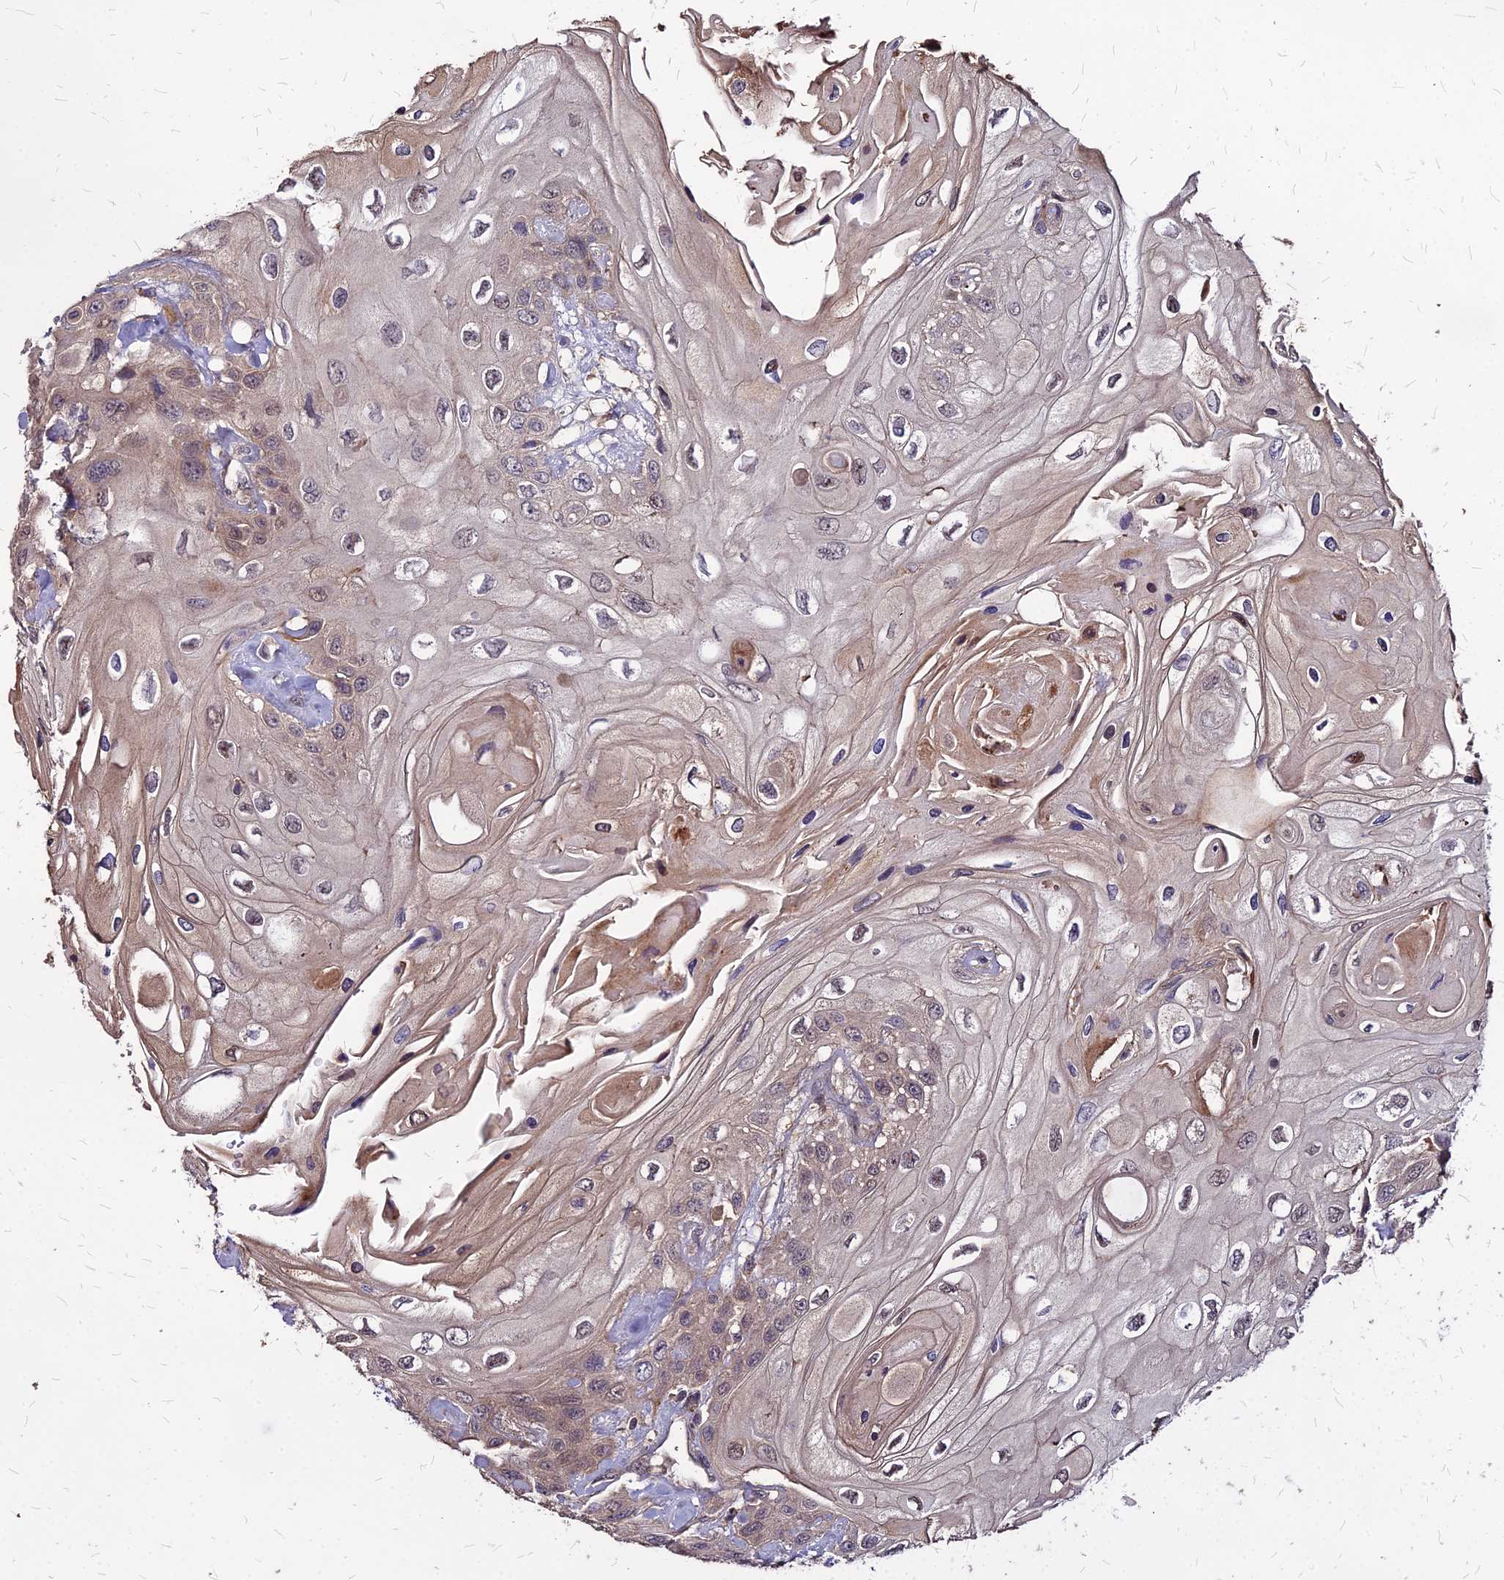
{"staining": {"intensity": "weak", "quantity": "25%-75%", "location": "cytoplasmic/membranous"}, "tissue": "head and neck cancer", "cell_type": "Tumor cells", "image_type": "cancer", "snomed": [{"axis": "morphology", "description": "Squamous cell carcinoma, NOS"}, {"axis": "topography", "description": "Head-Neck"}], "caption": "Immunohistochemistry staining of squamous cell carcinoma (head and neck), which demonstrates low levels of weak cytoplasmic/membranous staining in about 25%-75% of tumor cells indicating weak cytoplasmic/membranous protein positivity. The staining was performed using DAB (3,3'-diaminobenzidine) (brown) for protein detection and nuclei were counterstained in hematoxylin (blue).", "gene": "APBA3", "patient": {"sex": "female", "age": 43}}